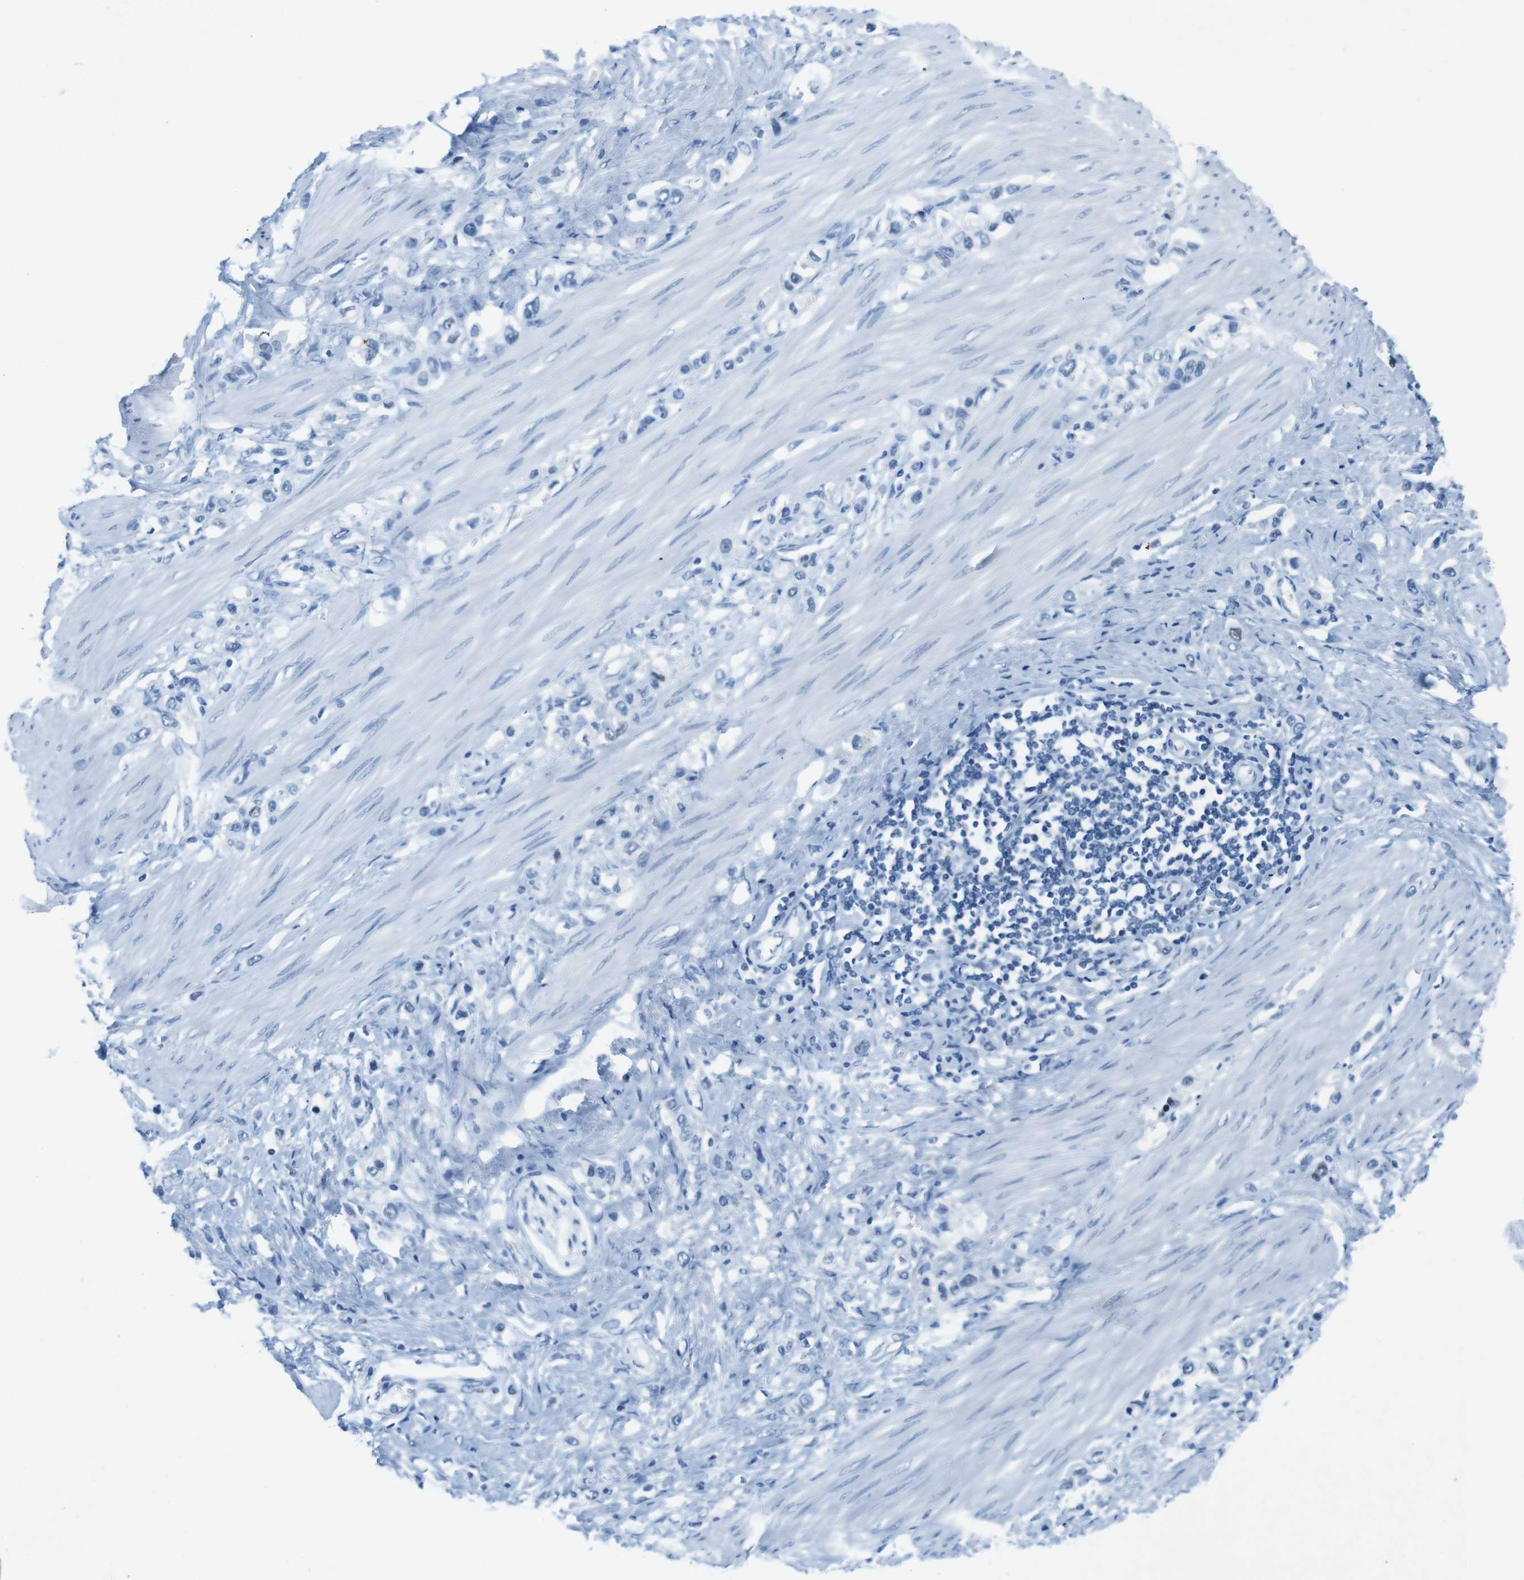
{"staining": {"intensity": "negative", "quantity": "none", "location": "none"}, "tissue": "stomach cancer", "cell_type": "Tumor cells", "image_type": "cancer", "snomed": [{"axis": "morphology", "description": "Adenocarcinoma, NOS"}, {"axis": "topography", "description": "Stomach"}], "caption": "Image shows no protein positivity in tumor cells of stomach cancer (adenocarcinoma) tissue.", "gene": "CTAG1B", "patient": {"sex": "female", "age": 65}}